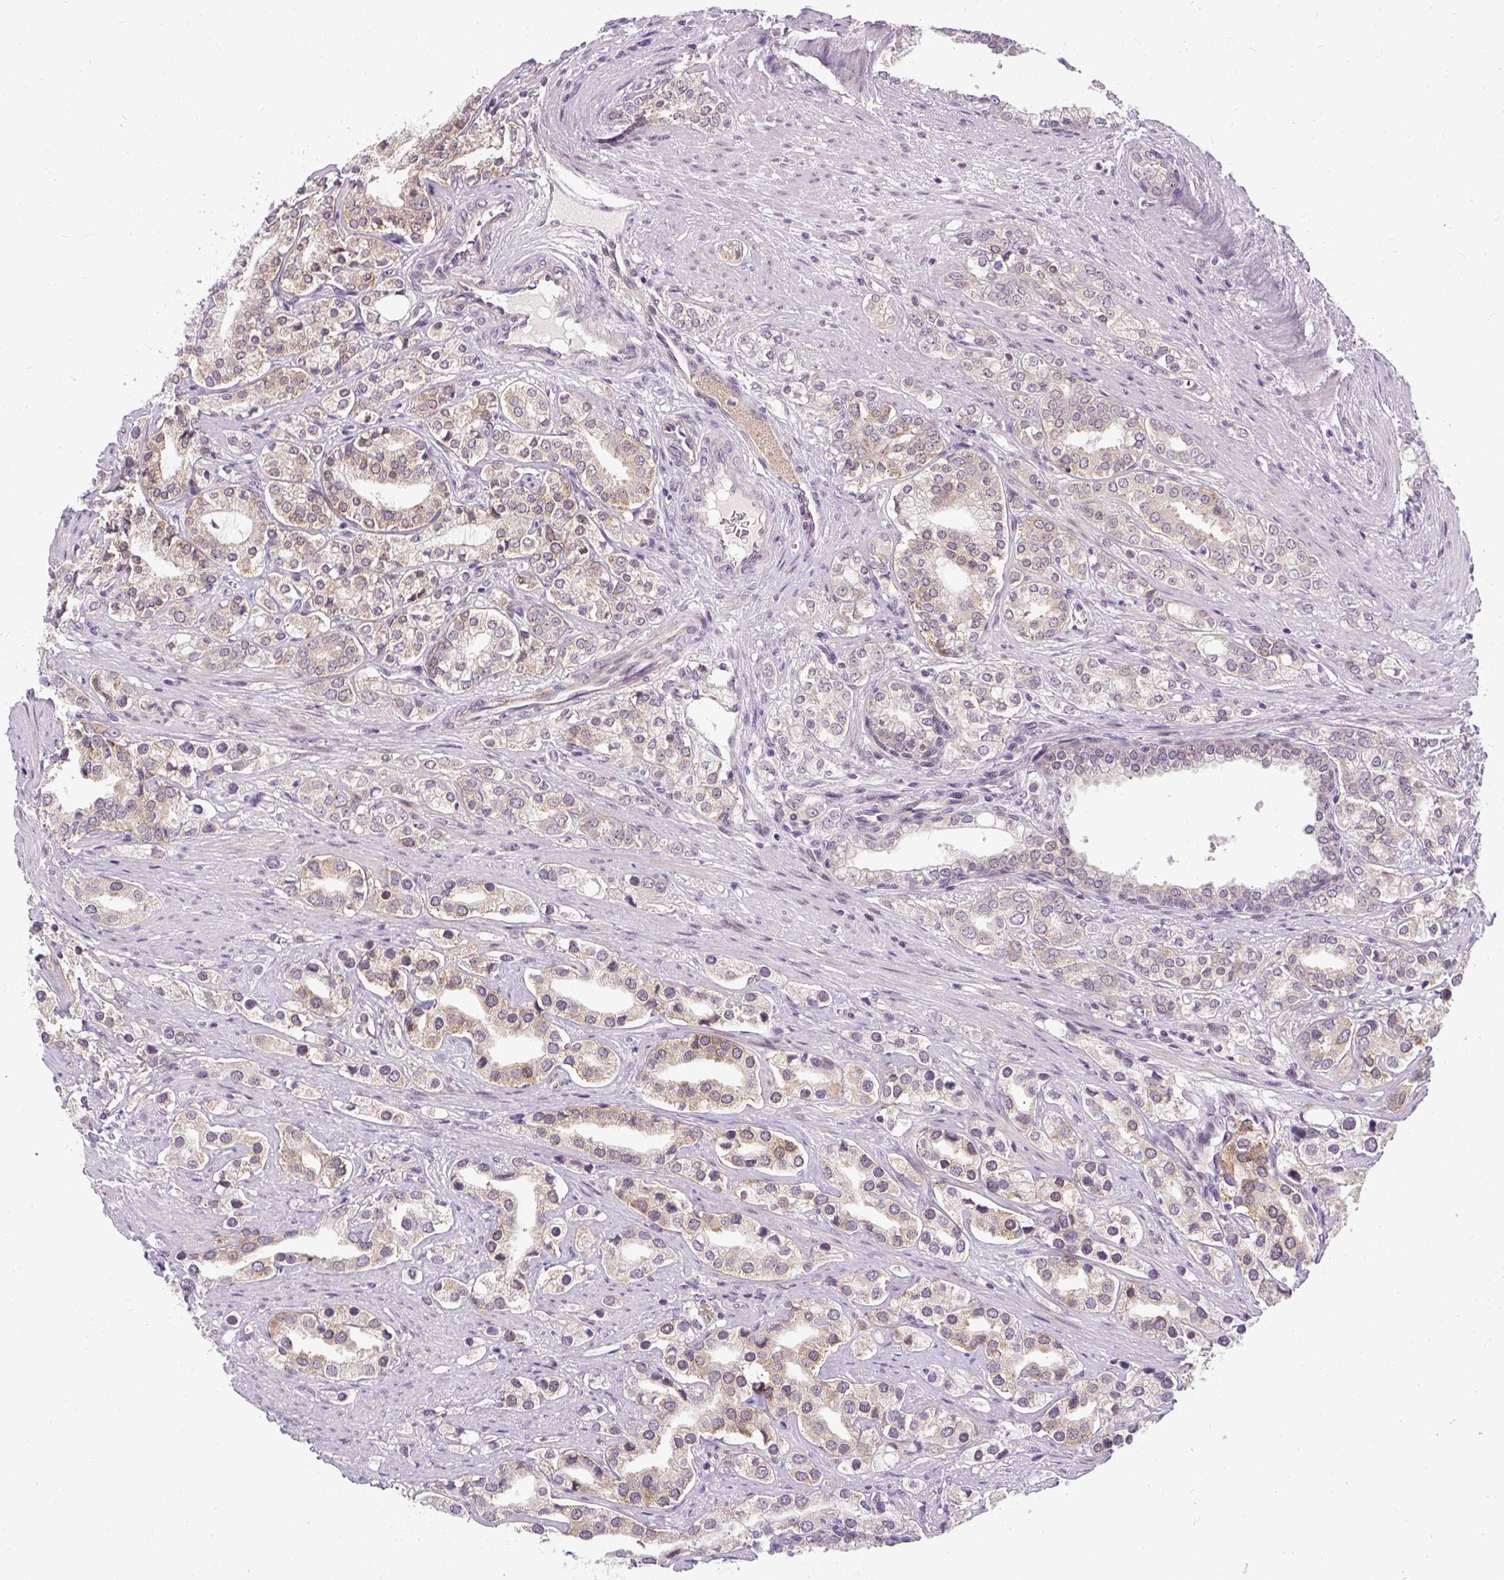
{"staining": {"intensity": "weak", "quantity": ">75%", "location": "cytoplasmic/membranous,nuclear"}, "tissue": "prostate cancer", "cell_type": "Tumor cells", "image_type": "cancer", "snomed": [{"axis": "morphology", "description": "Adenocarcinoma, High grade"}, {"axis": "topography", "description": "Prostate"}], "caption": "High-magnification brightfield microscopy of adenocarcinoma (high-grade) (prostate) stained with DAB (3,3'-diaminobenzidine) (brown) and counterstained with hematoxylin (blue). tumor cells exhibit weak cytoplasmic/membranous and nuclear positivity is appreciated in about>75% of cells.", "gene": "FAM117B", "patient": {"sex": "male", "age": 58}}